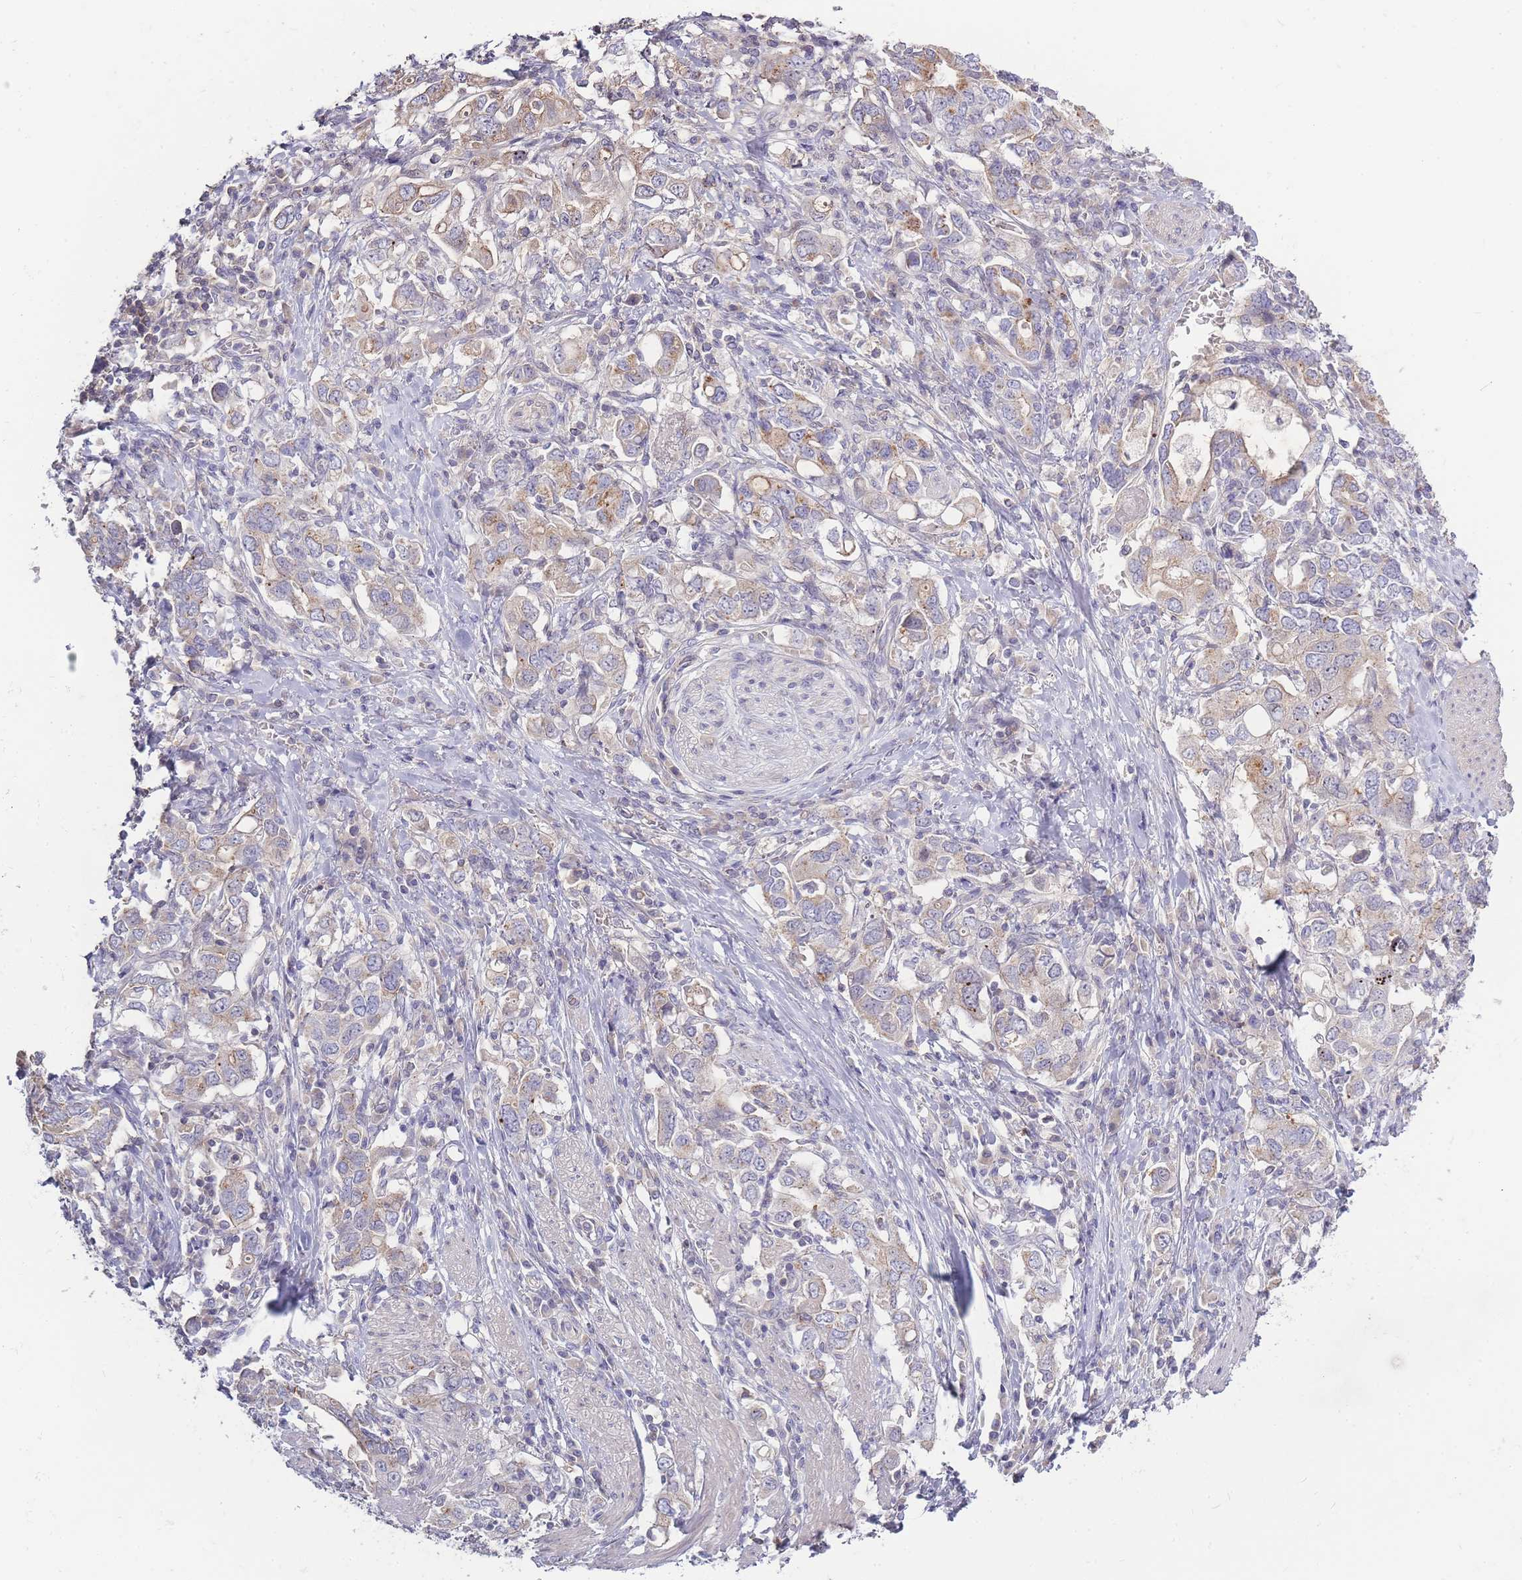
{"staining": {"intensity": "weak", "quantity": "25%-75%", "location": "cytoplasmic/membranous"}, "tissue": "stomach cancer", "cell_type": "Tumor cells", "image_type": "cancer", "snomed": [{"axis": "morphology", "description": "Adenocarcinoma, NOS"}, {"axis": "topography", "description": "Stomach, upper"}, {"axis": "topography", "description": "Stomach"}], "caption": "Adenocarcinoma (stomach) was stained to show a protein in brown. There is low levels of weak cytoplasmic/membranous expression in approximately 25%-75% of tumor cells. Using DAB (brown) and hematoxylin (blue) stains, captured at high magnification using brightfield microscopy.", "gene": "SPHKAP", "patient": {"sex": "male", "age": 62}}